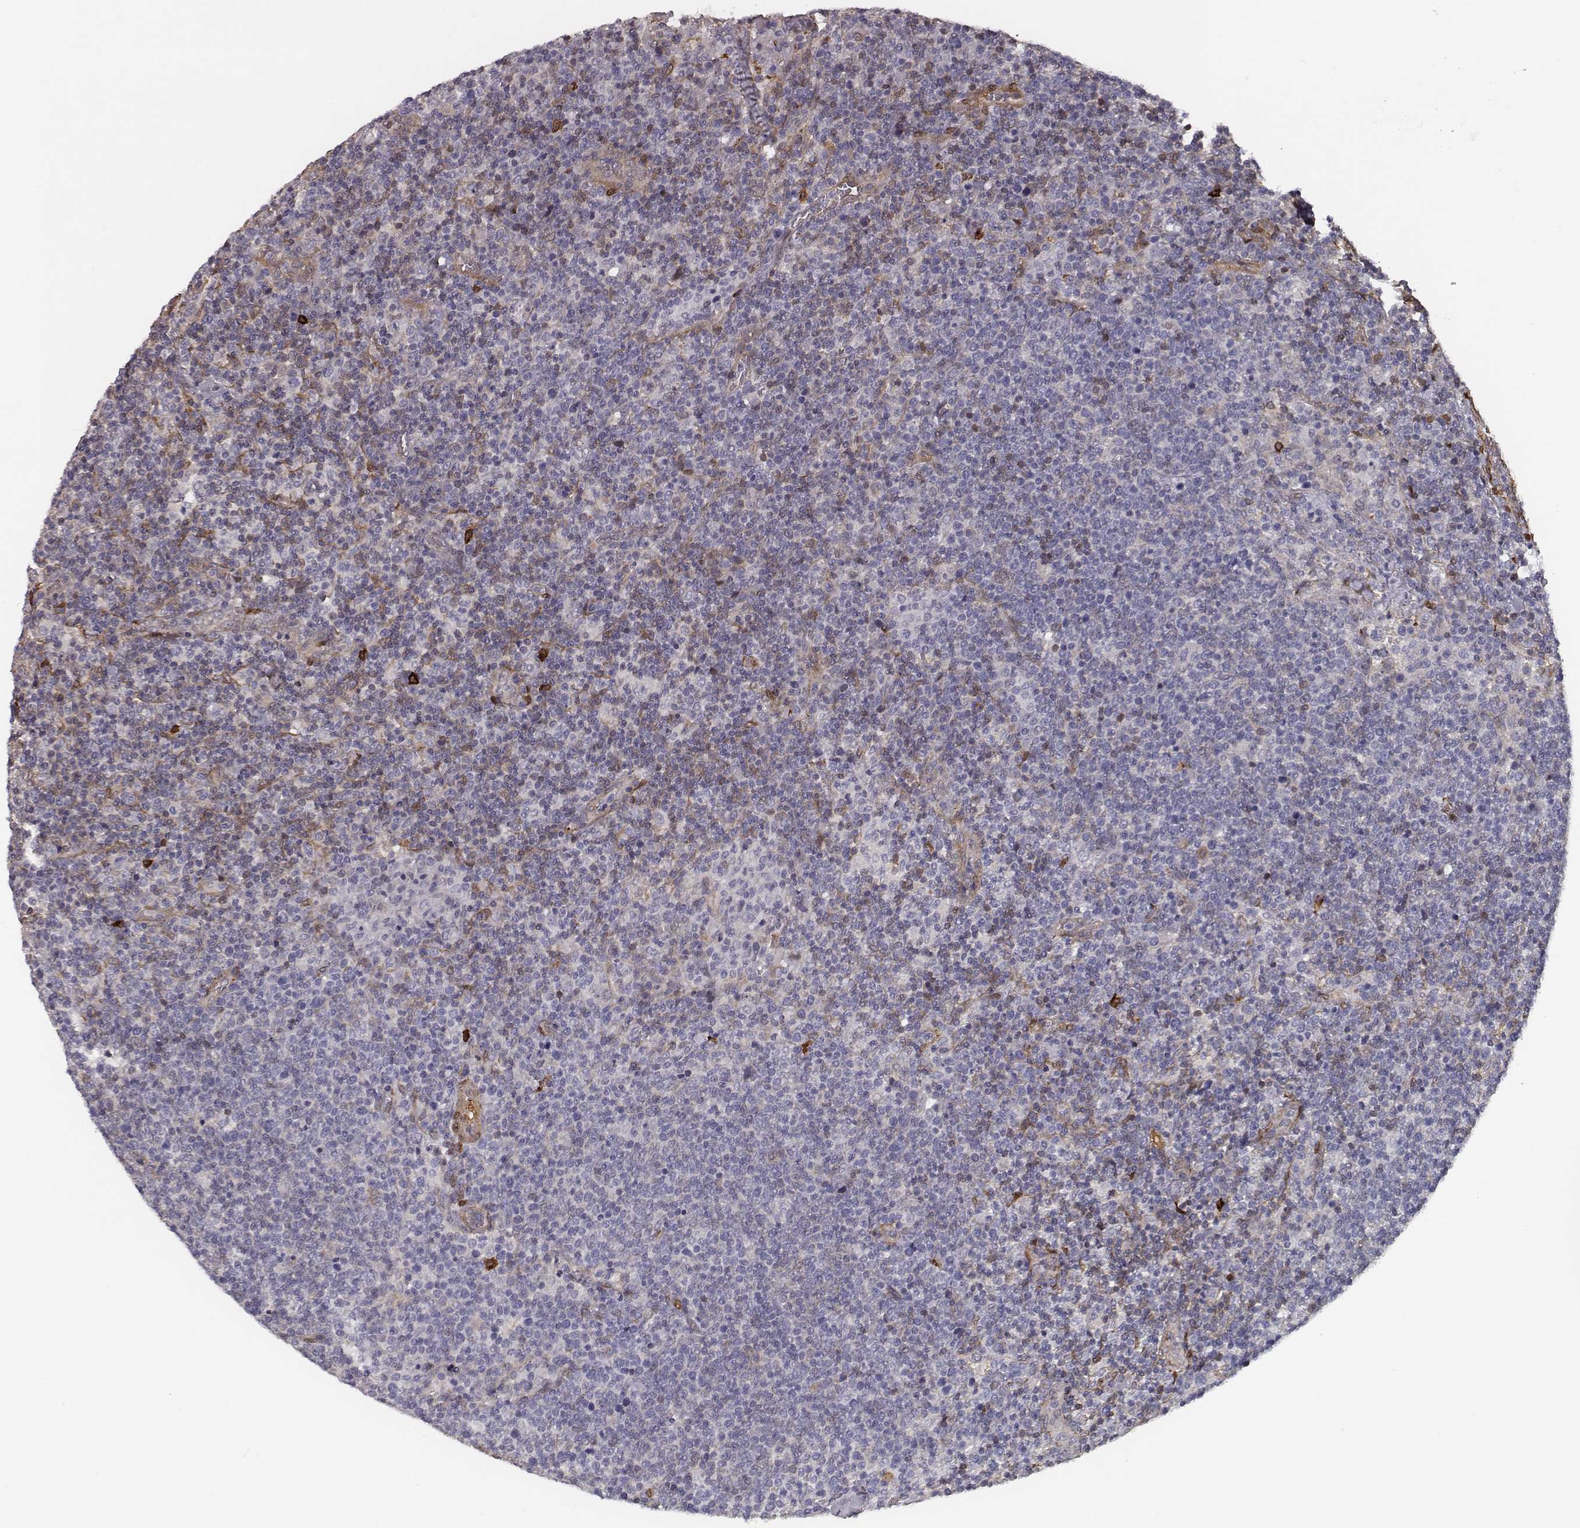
{"staining": {"intensity": "negative", "quantity": "none", "location": "none"}, "tissue": "lymphoma", "cell_type": "Tumor cells", "image_type": "cancer", "snomed": [{"axis": "morphology", "description": "Malignant lymphoma, non-Hodgkin's type, High grade"}, {"axis": "topography", "description": "Lymph node"}], "caption": "Human lymphoma stained for a protein using immunohistochemistry (IHC) displays no expression in tumor cells.", "gene": "ISYNA1", "patient": {"sex": "male", "age": 61}}